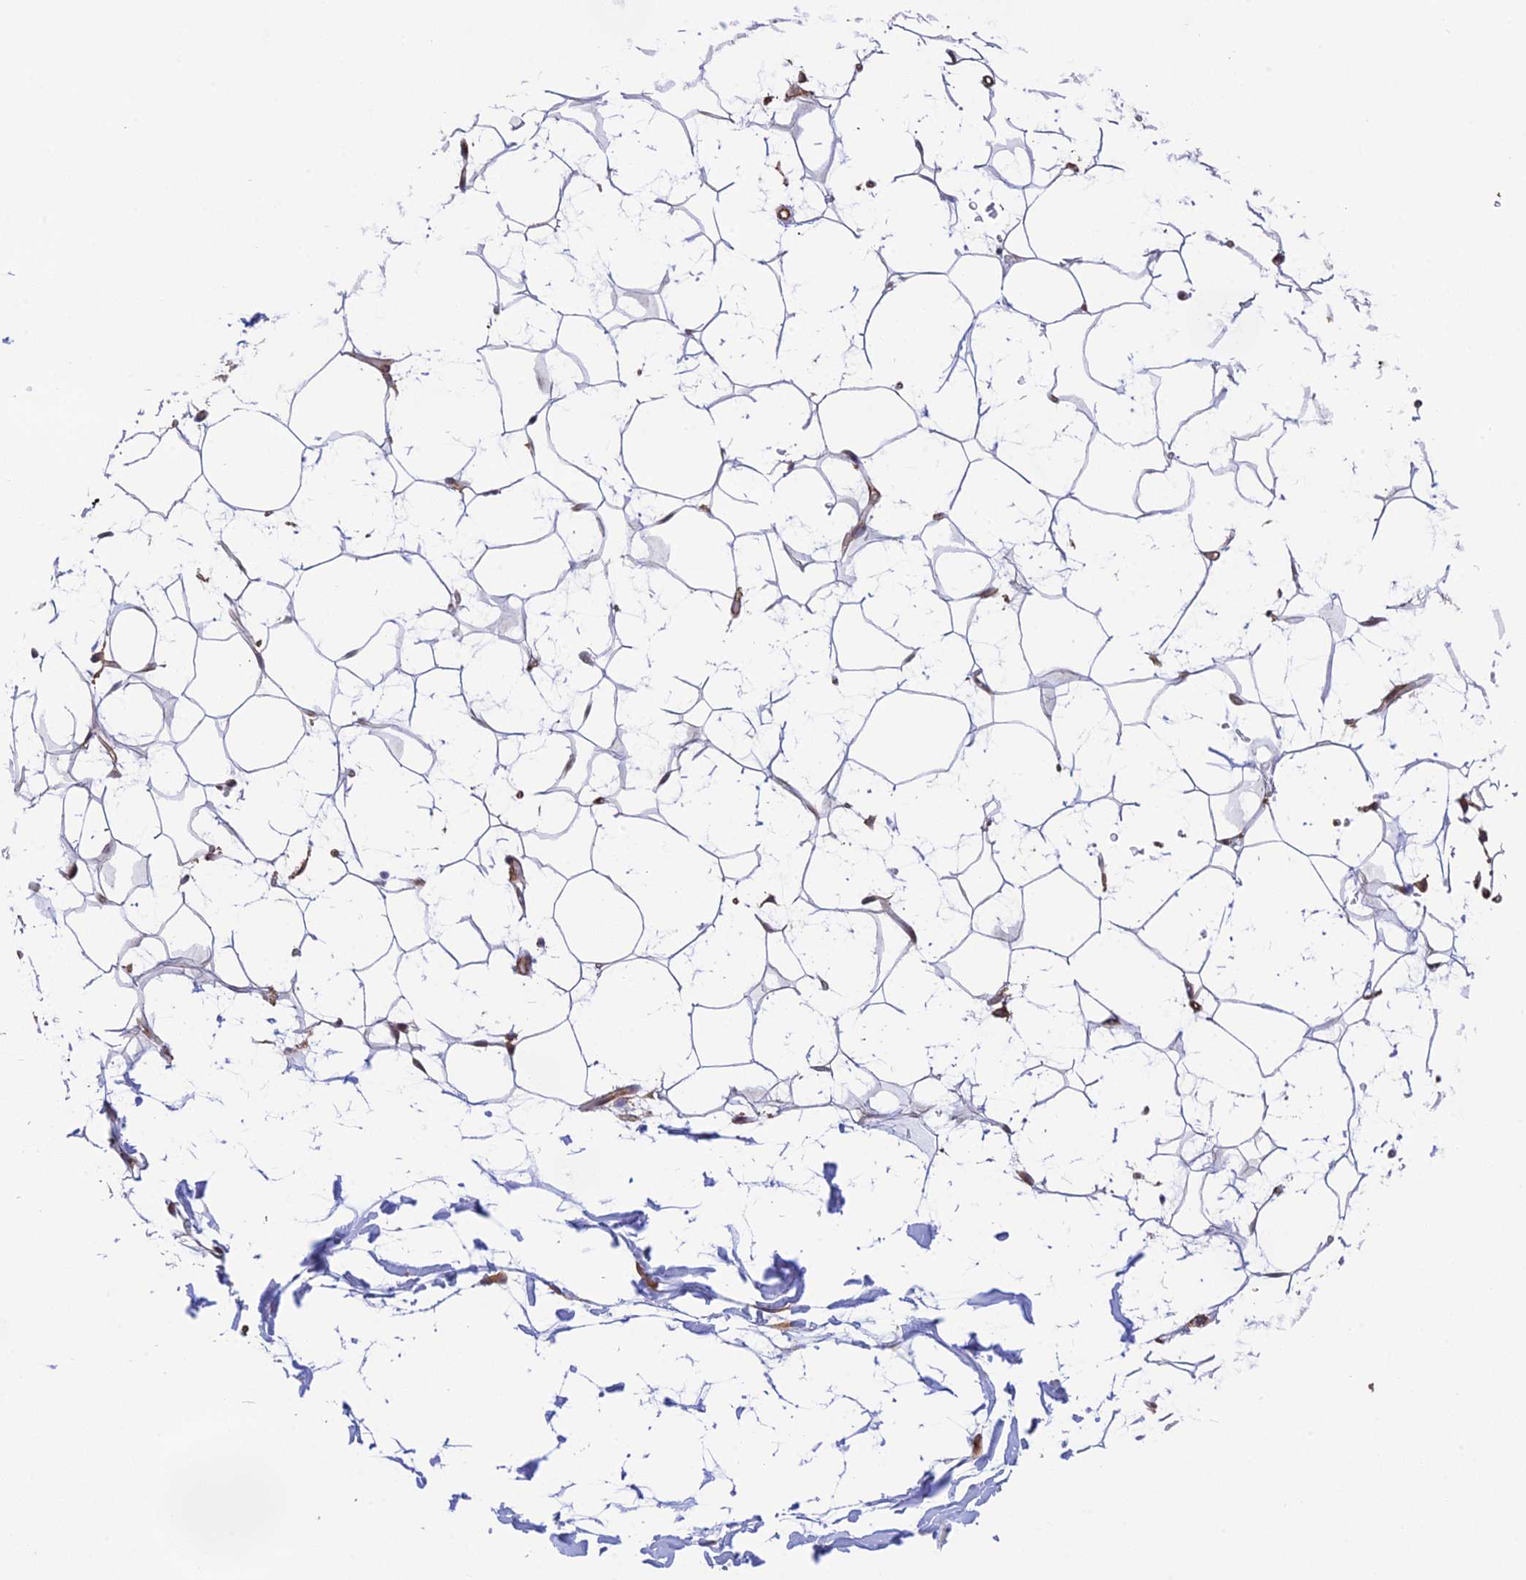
{"staining": {"intensity": "negative", "quantity": "none", "location": "none"}, "tissue": "adipose tissue", "cell_type": "Adipocytes", "image_type": "normal", "snomed": [{"axis": "morphology", "description": "Normal tissue, NOS"}, {"axis": "topography", "description": "Breast"}], "caption": "DAB (3,3'-diaminobenzidine) immunohistochemical staining of unremarkable human adipose tissue shows no significant expression in adipocytes.", "gene": "EVI5L", "patient": {"sex": "female", "age": 26}}